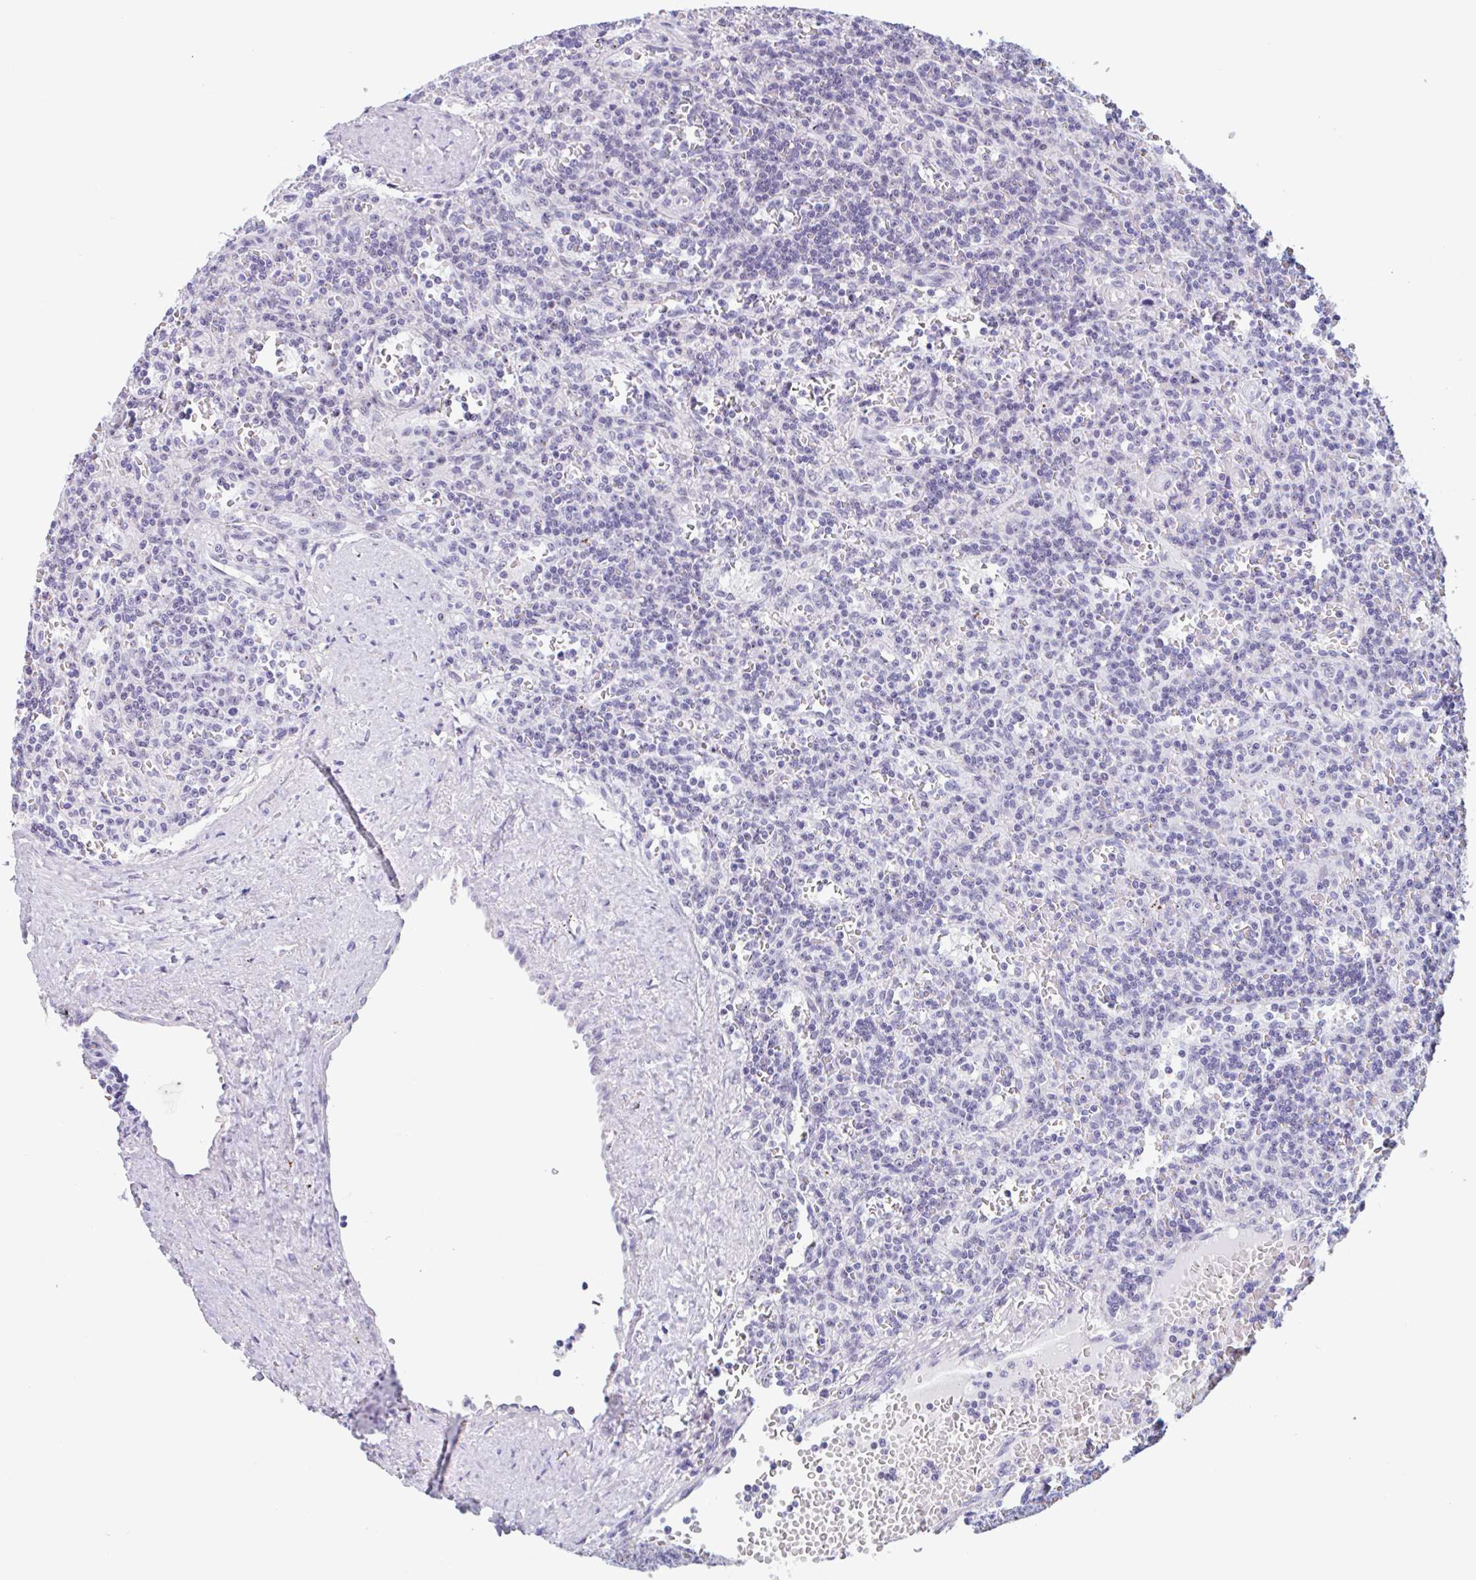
{"staining": {"intensity": "negative", "quantity": "none", "location": "none"}, "tissue": "lymphoma", "cell_type": "Tumor cells", "image_type": "cancer", "snomed": [{"axis": "morphology", "description": "Malignant lymphoma, non-Hodgkin's type, Low grade"}, {"axis": "topography", "description": "Spleen"}], "caption": "Photomicrograph shows no significant protein positivity in tumor cells of malignant lymphoma, non-Hodgkin's type (low-grade).", "gene": "LENG9", "patient": {"sex": "male", "age": 73}}